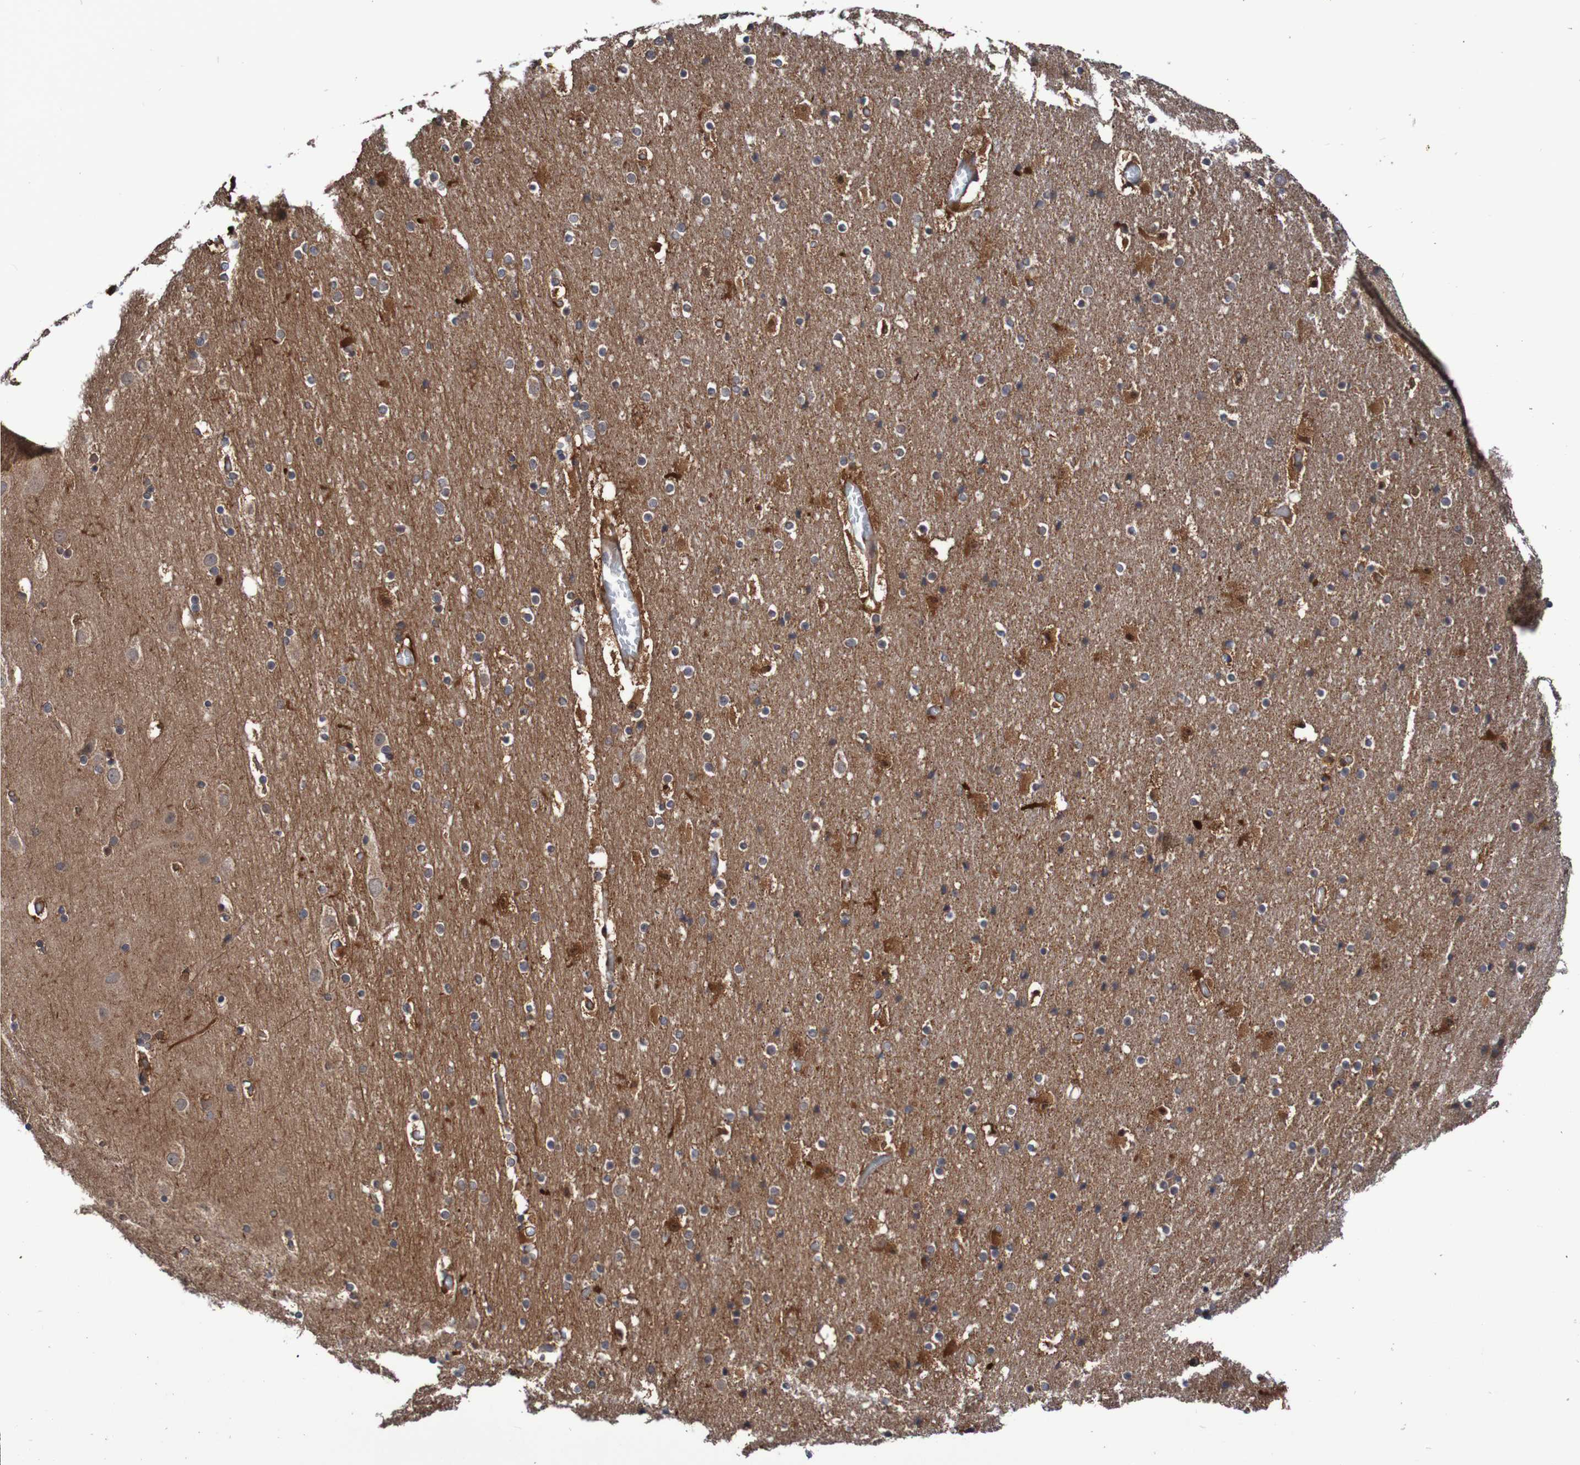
{"staining": {"intensity": "moderate", "quantity": ">75%", "location": "cytoplasmic/membranous"}, "tissue": "cerebral cortex", "cell_type": "Endothelial cells", "image_type": "normal", "snomed": [{"axis": "morphology", "description": "Normal tissue, NOS"}, {"axis": "topography", "description": "Cerebral cortex"}], "caption": "DAB (3,3'-diaminobenzidine) immunohistochemical staining of benign human cerebral cortex reveals moderate cytoplasmic/membranous protein staining in about >75% of endothelial cells. (DAB (3,3'-diaminobenzidine) = brown stain, brightfield microscopy at high magnification).", "gene": "PHPT1", "patient": {"sex": "male", "age": 57}}